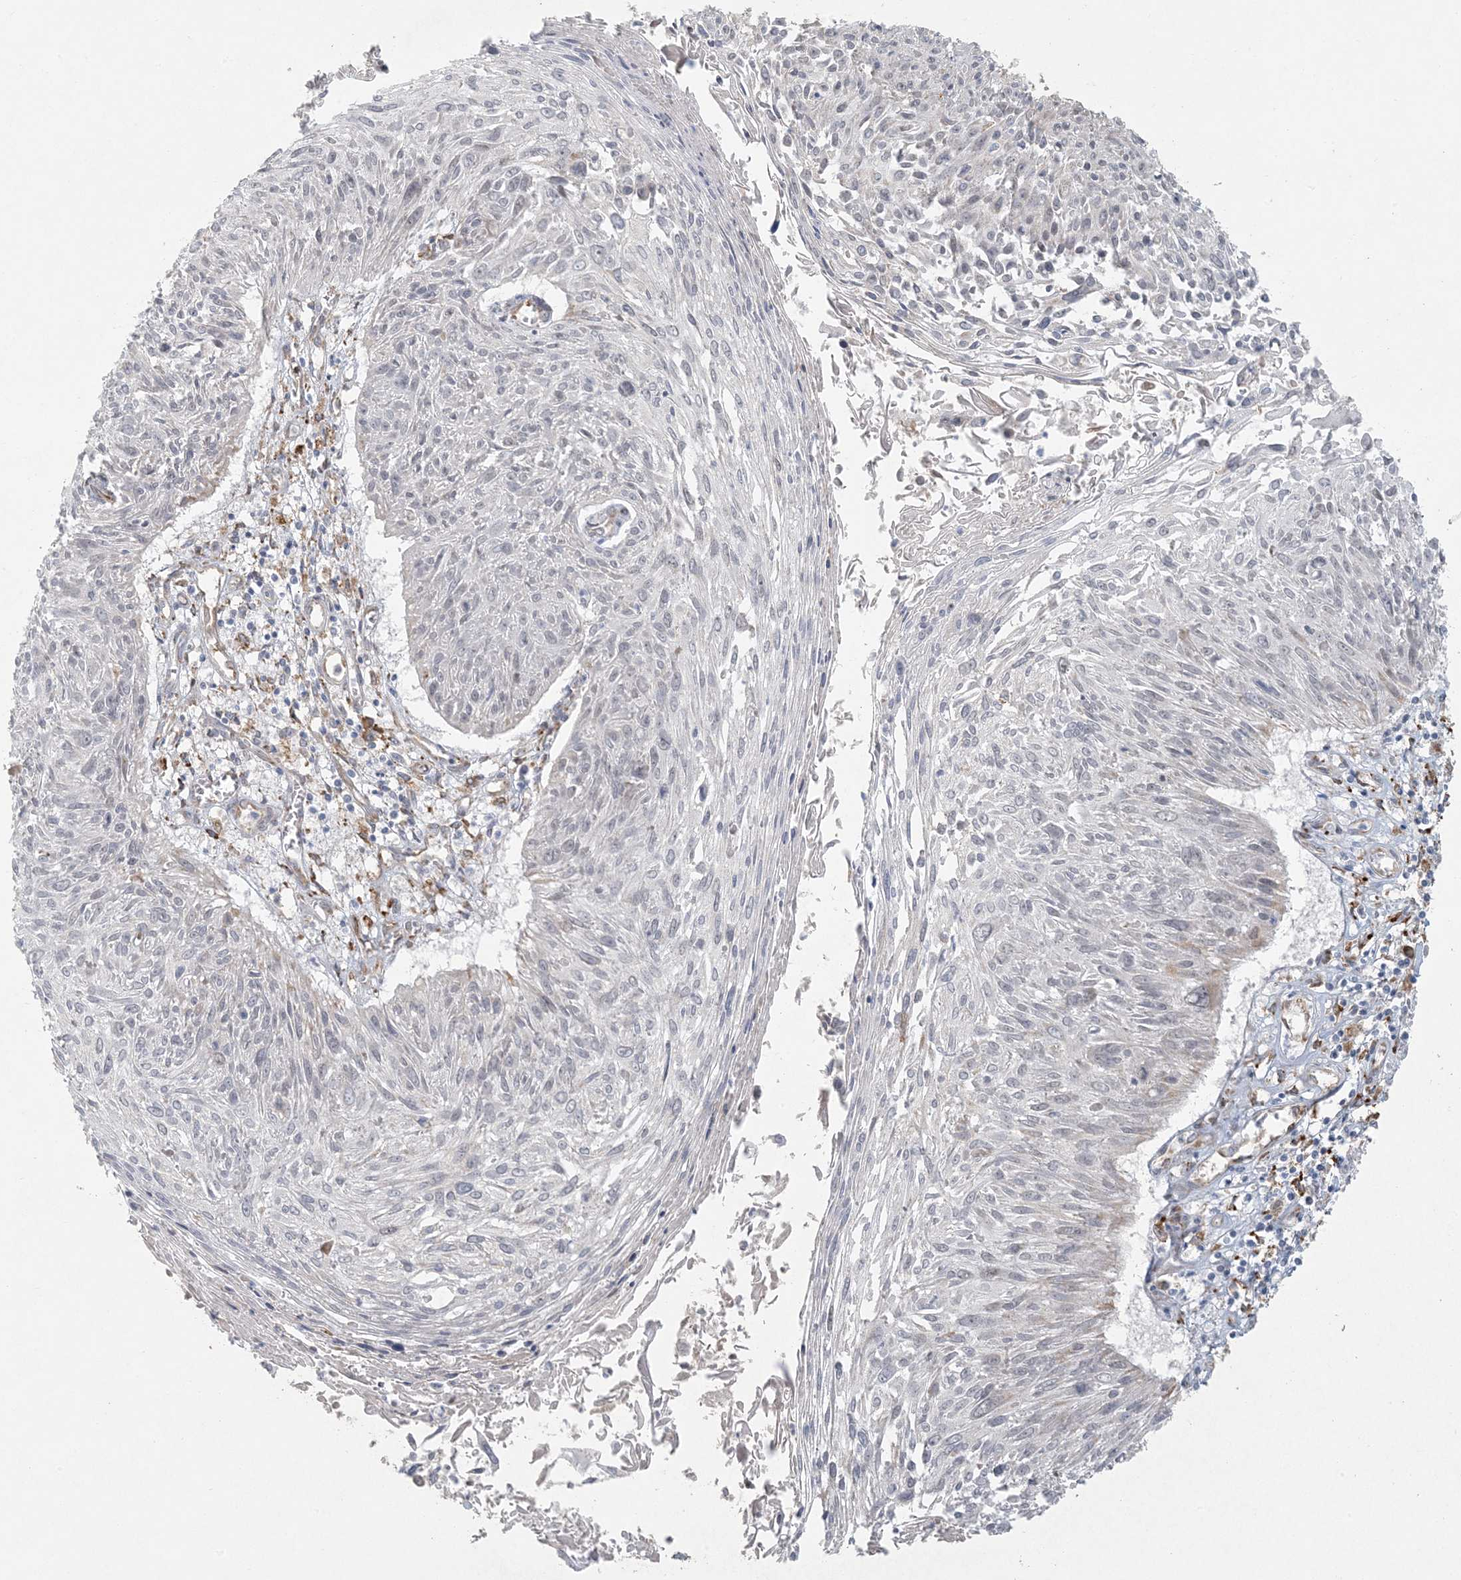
{"staining": {"intensity": "negative", "quantity": "none", "location": "none"}, "tissue": "cervical cancer", "cell_type": "Tumor cells", "image_type": "cancer", "snomed": [{"axis": "morphology", "description": "Squamous cell carcinoma, NOS"}, {"axis": "topography", "description": "Cervix"}], "caption": "IHC image of neoplastic tissue: cervical squamous cell carcinoma stained with DAB (3,3'-diaminobenzidine) reveals no significant protein expression in tumor cells. (DAB immunohistochemistry (IHC) visualized using brightfield microscopy, high magnification).", "gene": "HACL1", "patient": {"sex": "female", "age": 51}}